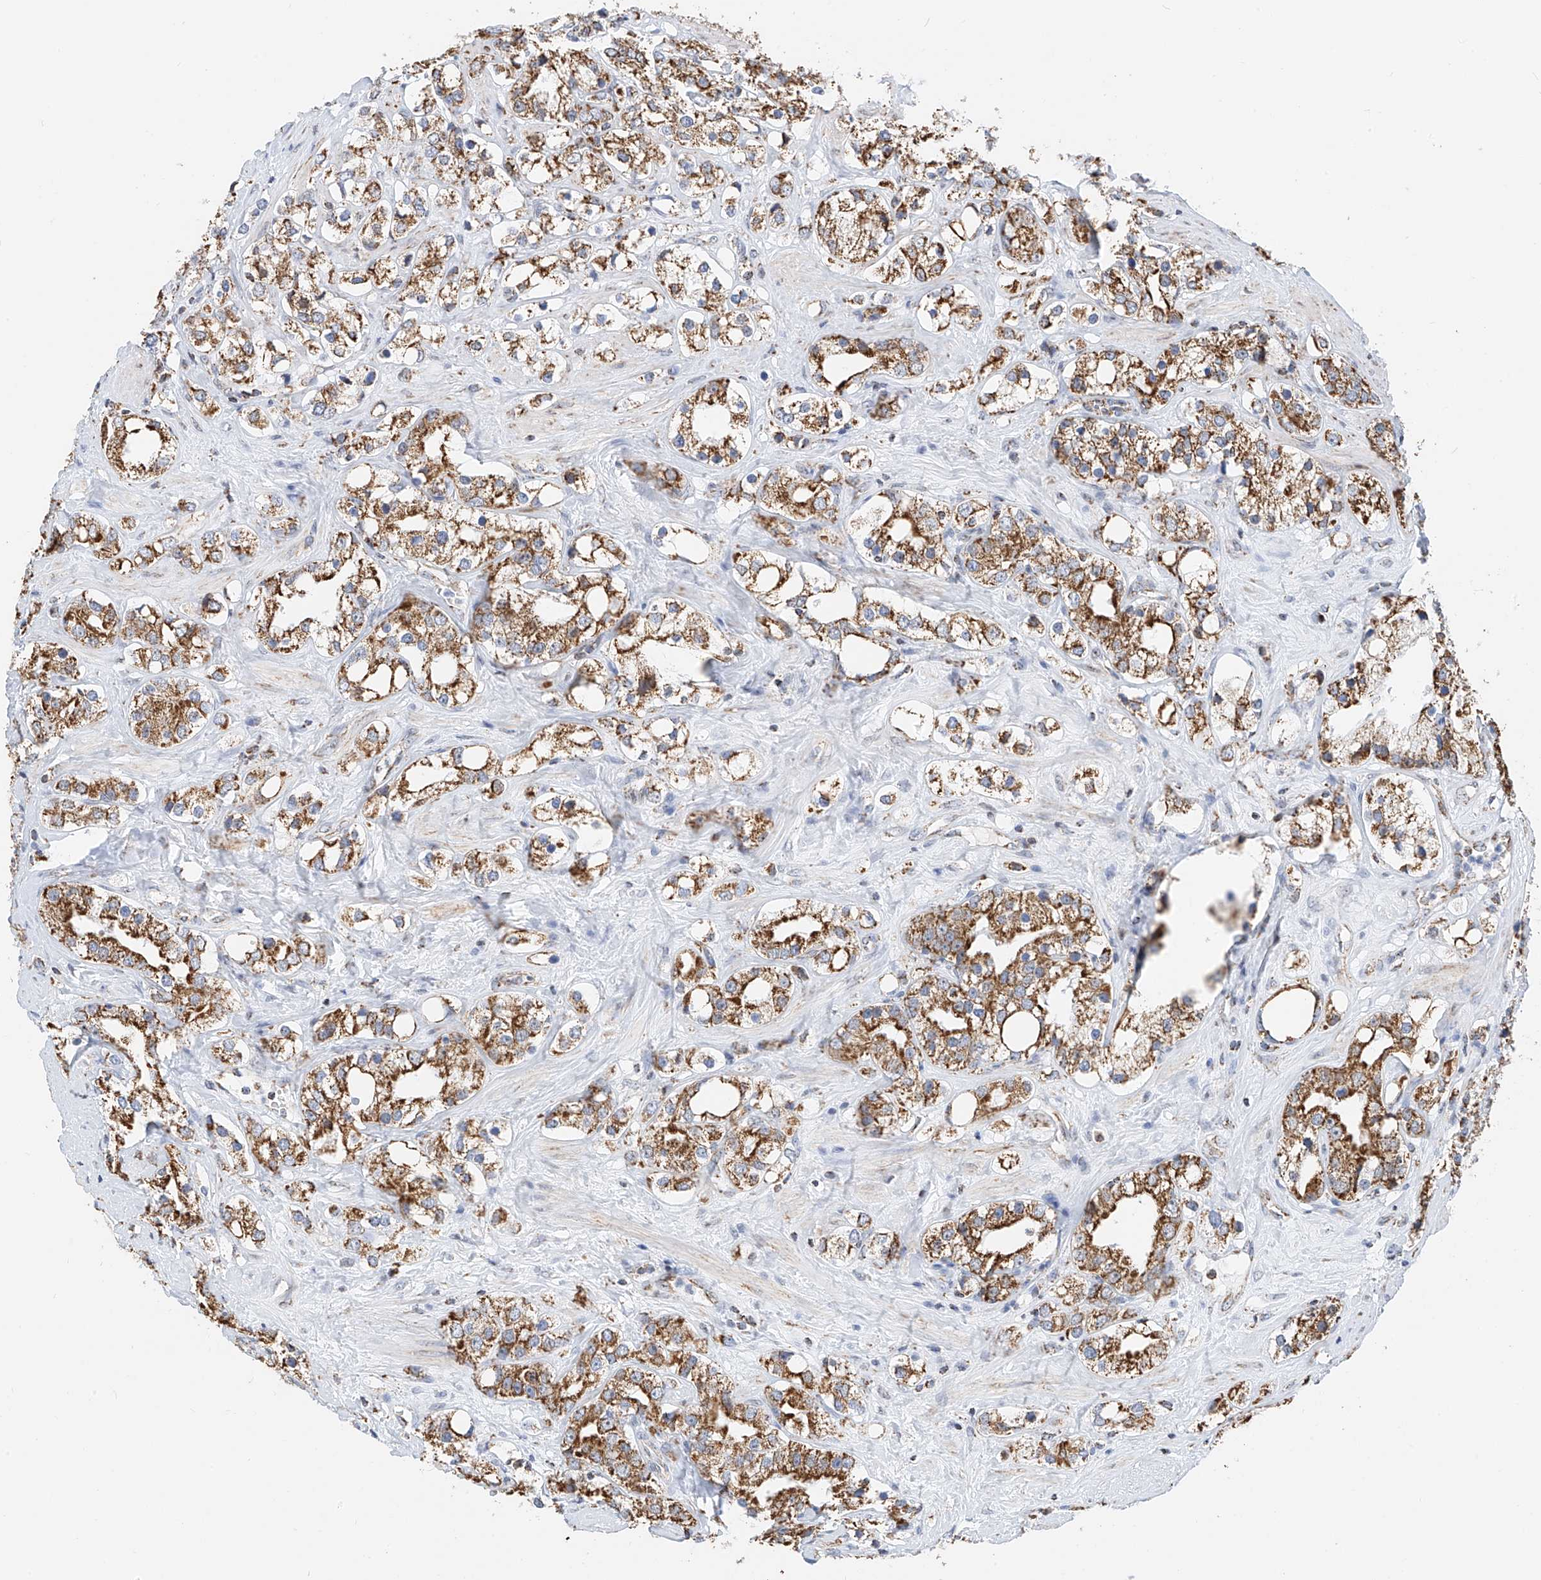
{"staining": {"intensity": "moderate", "quantity": ">75%", "location": "cytoplasmic/membranous"}, "tissue": "prostate cancer", "cell_type": "Tumor cells", "image_type": "cancer", "snomed": [{"axis": "morphology", "description": "Adenocarcinoma, NOS"}, {"axis": "topography", "description": "Prostate"}], "caption": "Immunohistochemistry (IHC) (DAB (3,3'-diaminobenzidine)) staining of human prostate cancer exhibits moderate cytoplasmic/membranous protein staining in about >75% of tumor cells.", "gene": "NALCN", "patient": {"sex": "male", "age": 79}}